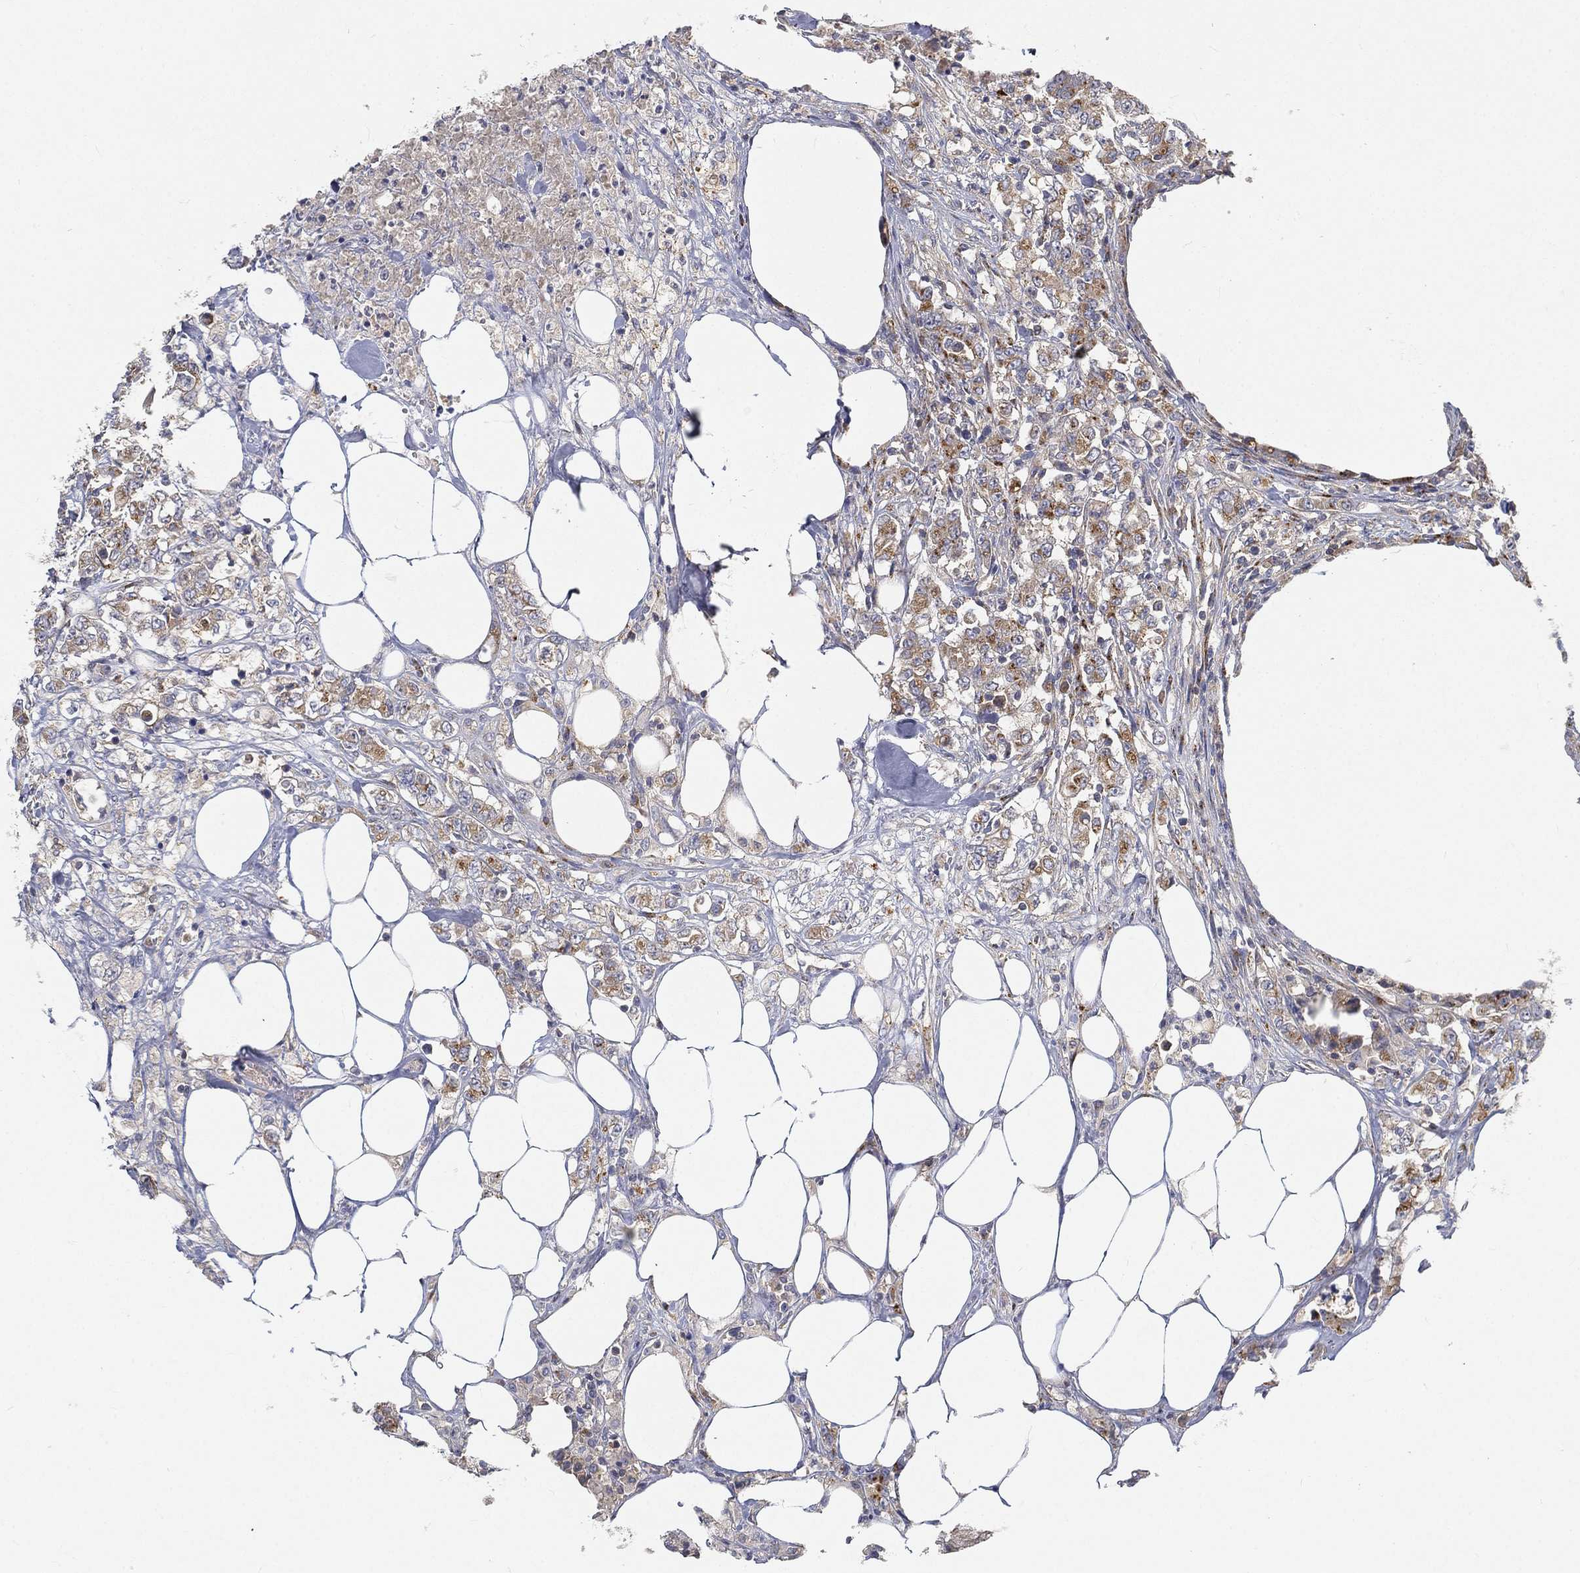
{"staining": {"intensity": "moderate", "quantity": ">75%", "location": "cytoplasmic/membranous"}, "tissue": "colorectal cancer", "cell_type": "Tumor cells", "image_type": "cancer", "snomed": [{"axis": "morphology", "description": "Adenocarcinoma, NOS"}, {"axis": "topography", "description": "Colon"}], "caption": "Immunohistochemical staining of colorectal adenocarcinoma displays moderate cytoplasmic/membranous protein expression in about >75% of tumor cells. (Brightfield microscopy of DAB IHC at high magnification).", "gene": "CTSL", "patient": {"sex": "female", "age": 48}}